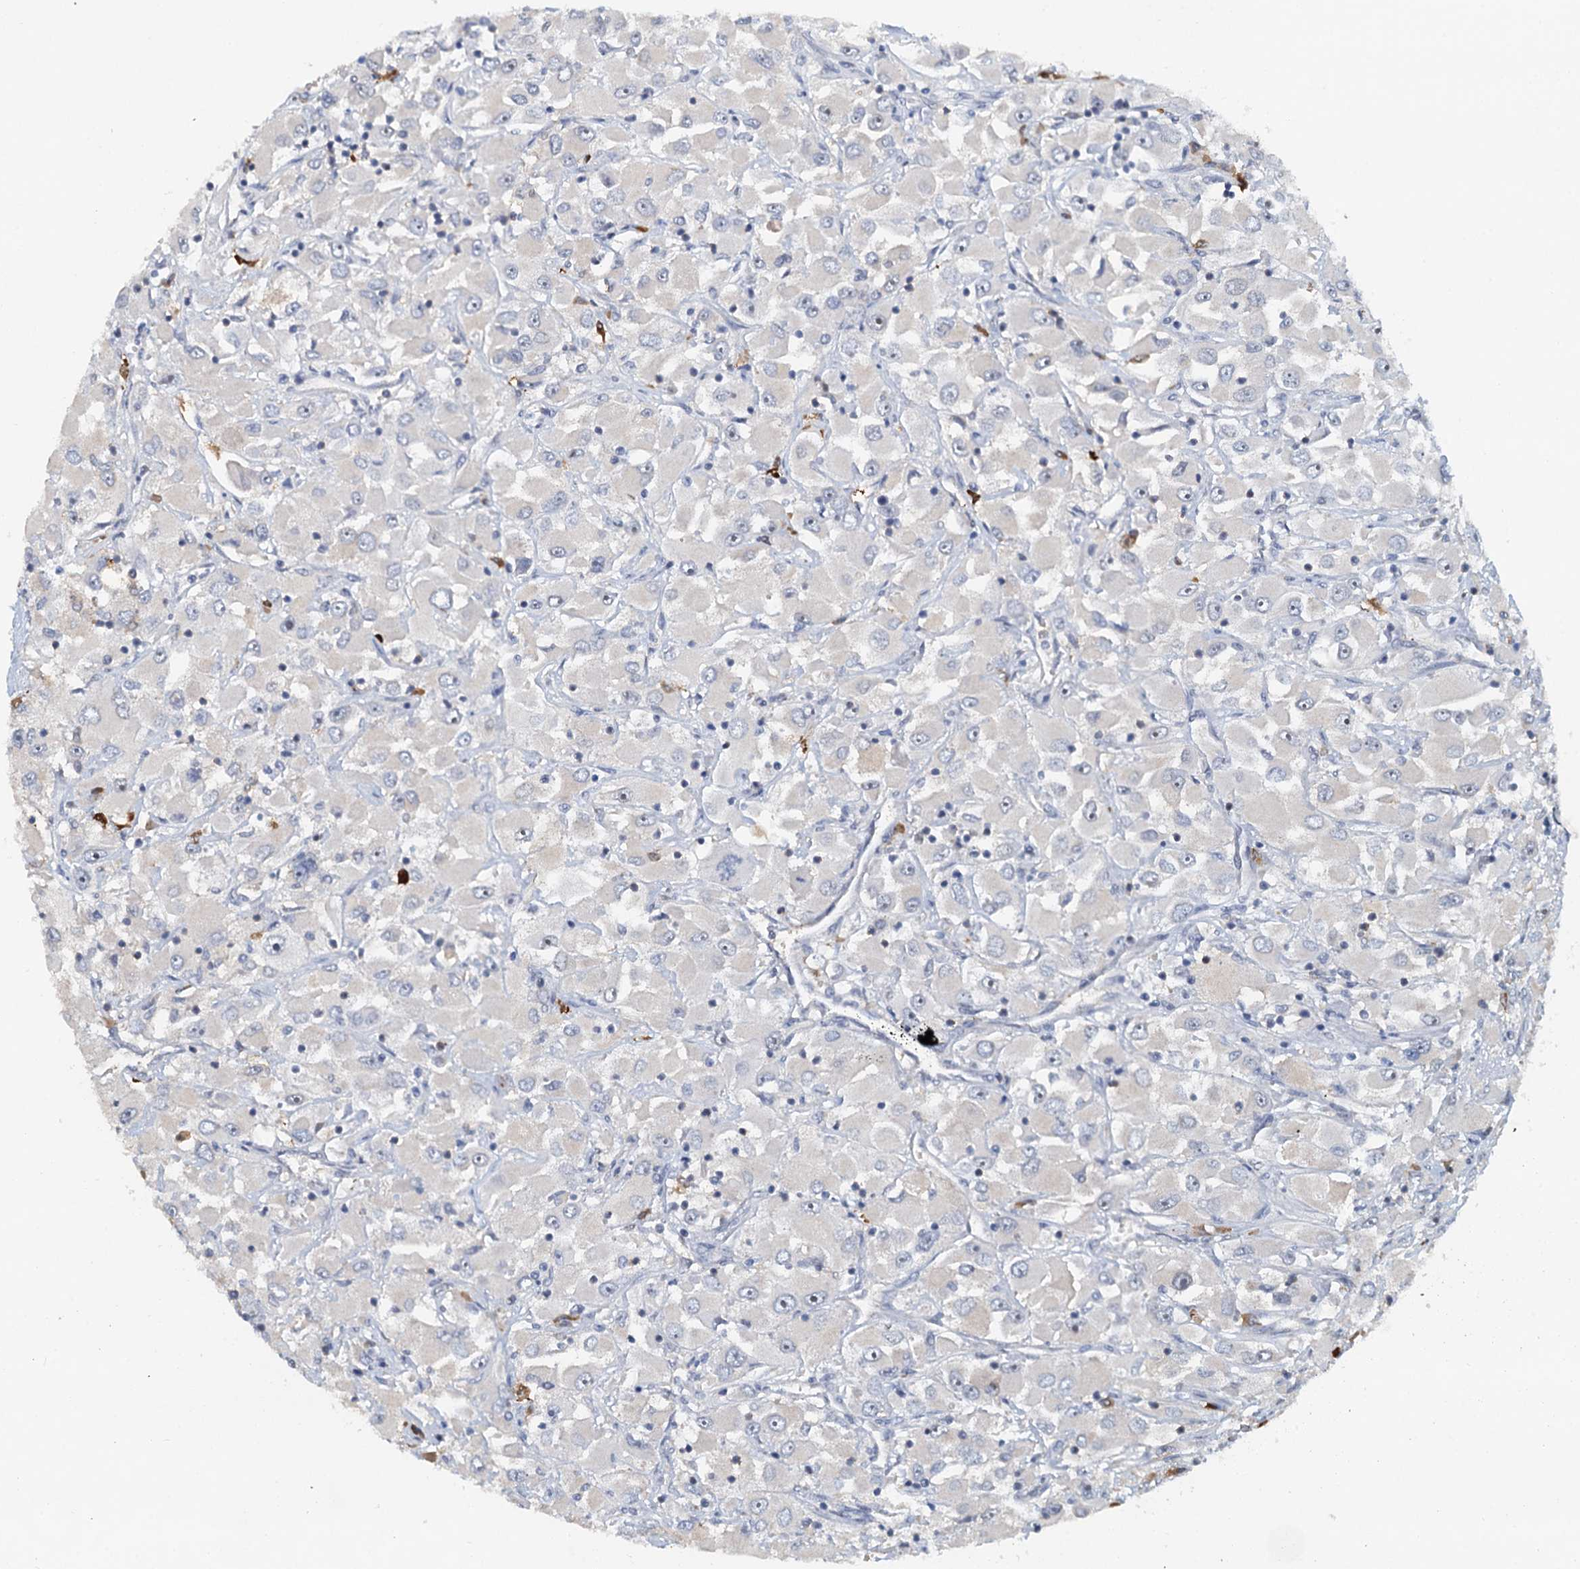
{"staining": {"intensity": "negative", "quantity": "none", "location": "none"}, "tissue": "renal cancer", "cell_type": "Tumor cells", "image_type": "cancer", "snomed": [{"axis": "morphology", "description": "Adenocarcinoma, NOS"}, {"axis": "topography", "description": "Kidney"}], "caption": "This image is of renal cancer (adenocarcinoma) stained with IHC to label a protein in brown with the nuclei are counter-stained blue. There is no staining in tumor cells.", "gene": "SPINDOC", "patient": {"sex": "female", "age": 52}}